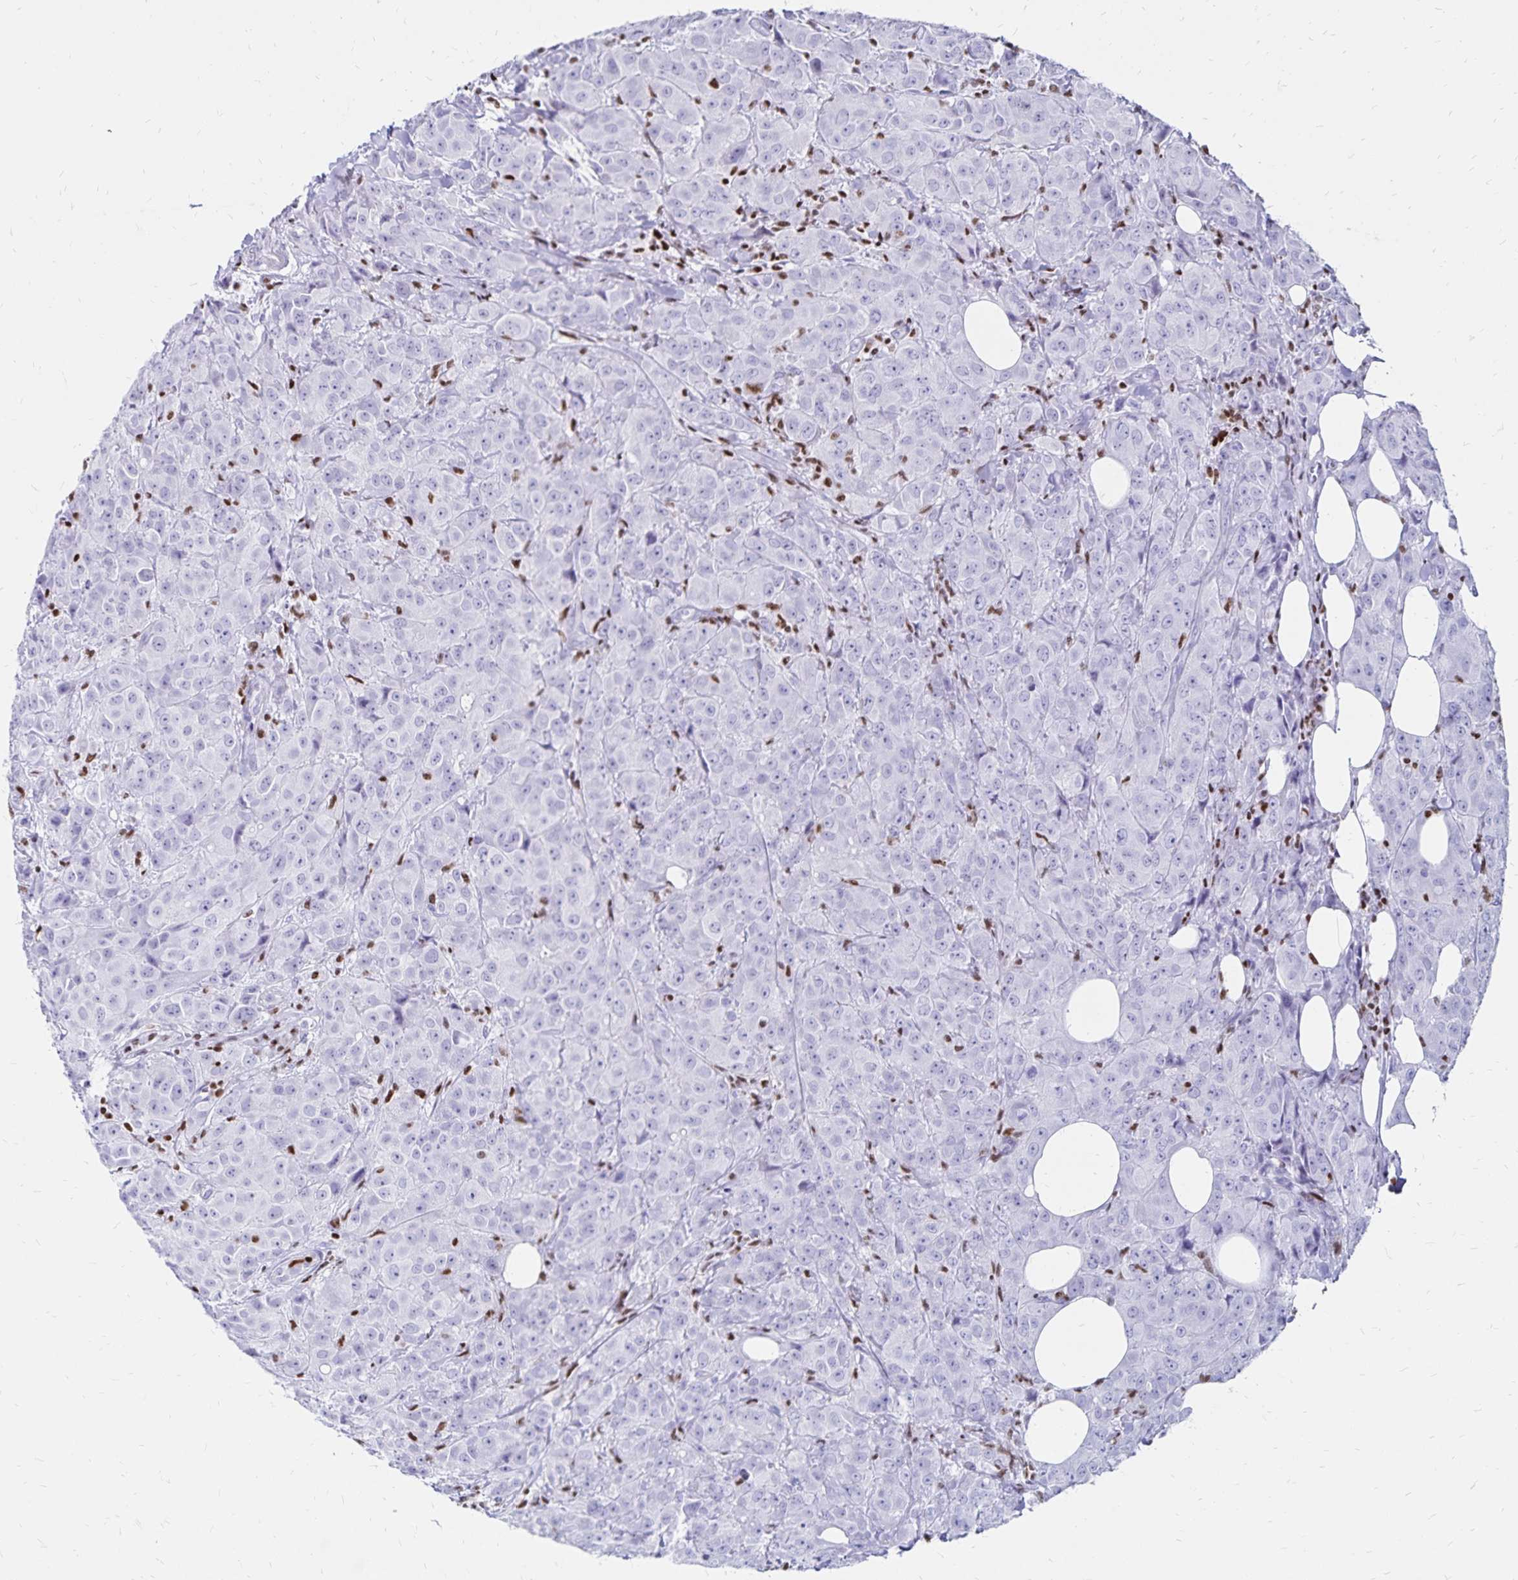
{"staining": {"intensity": "negative", "quantity": "none", "location": "none"}, "tissue": "breast cancer", "cell_type": "Tumor cells", "image_type": "cancer", "snomed": [{"axis": "morphology", "description": "Normal tissue, NOS"}, {"axis": "morphology", "description": "Duct carcinoma"}, {"axis": "topography", "description": "Breast"}], "caption": "DAB (3,3'-diaminobenzidine) immunohistochemical staining of intraductal carcinoma (breast) displays no significant positivity in tumor cells. (DAB (3,3'-diaminobenzidine) immunohistochemistry (IHC) with hematoxylin counter stain).", "gene": "IKZF1", "patient": {"sex": "female", "age": 43}}